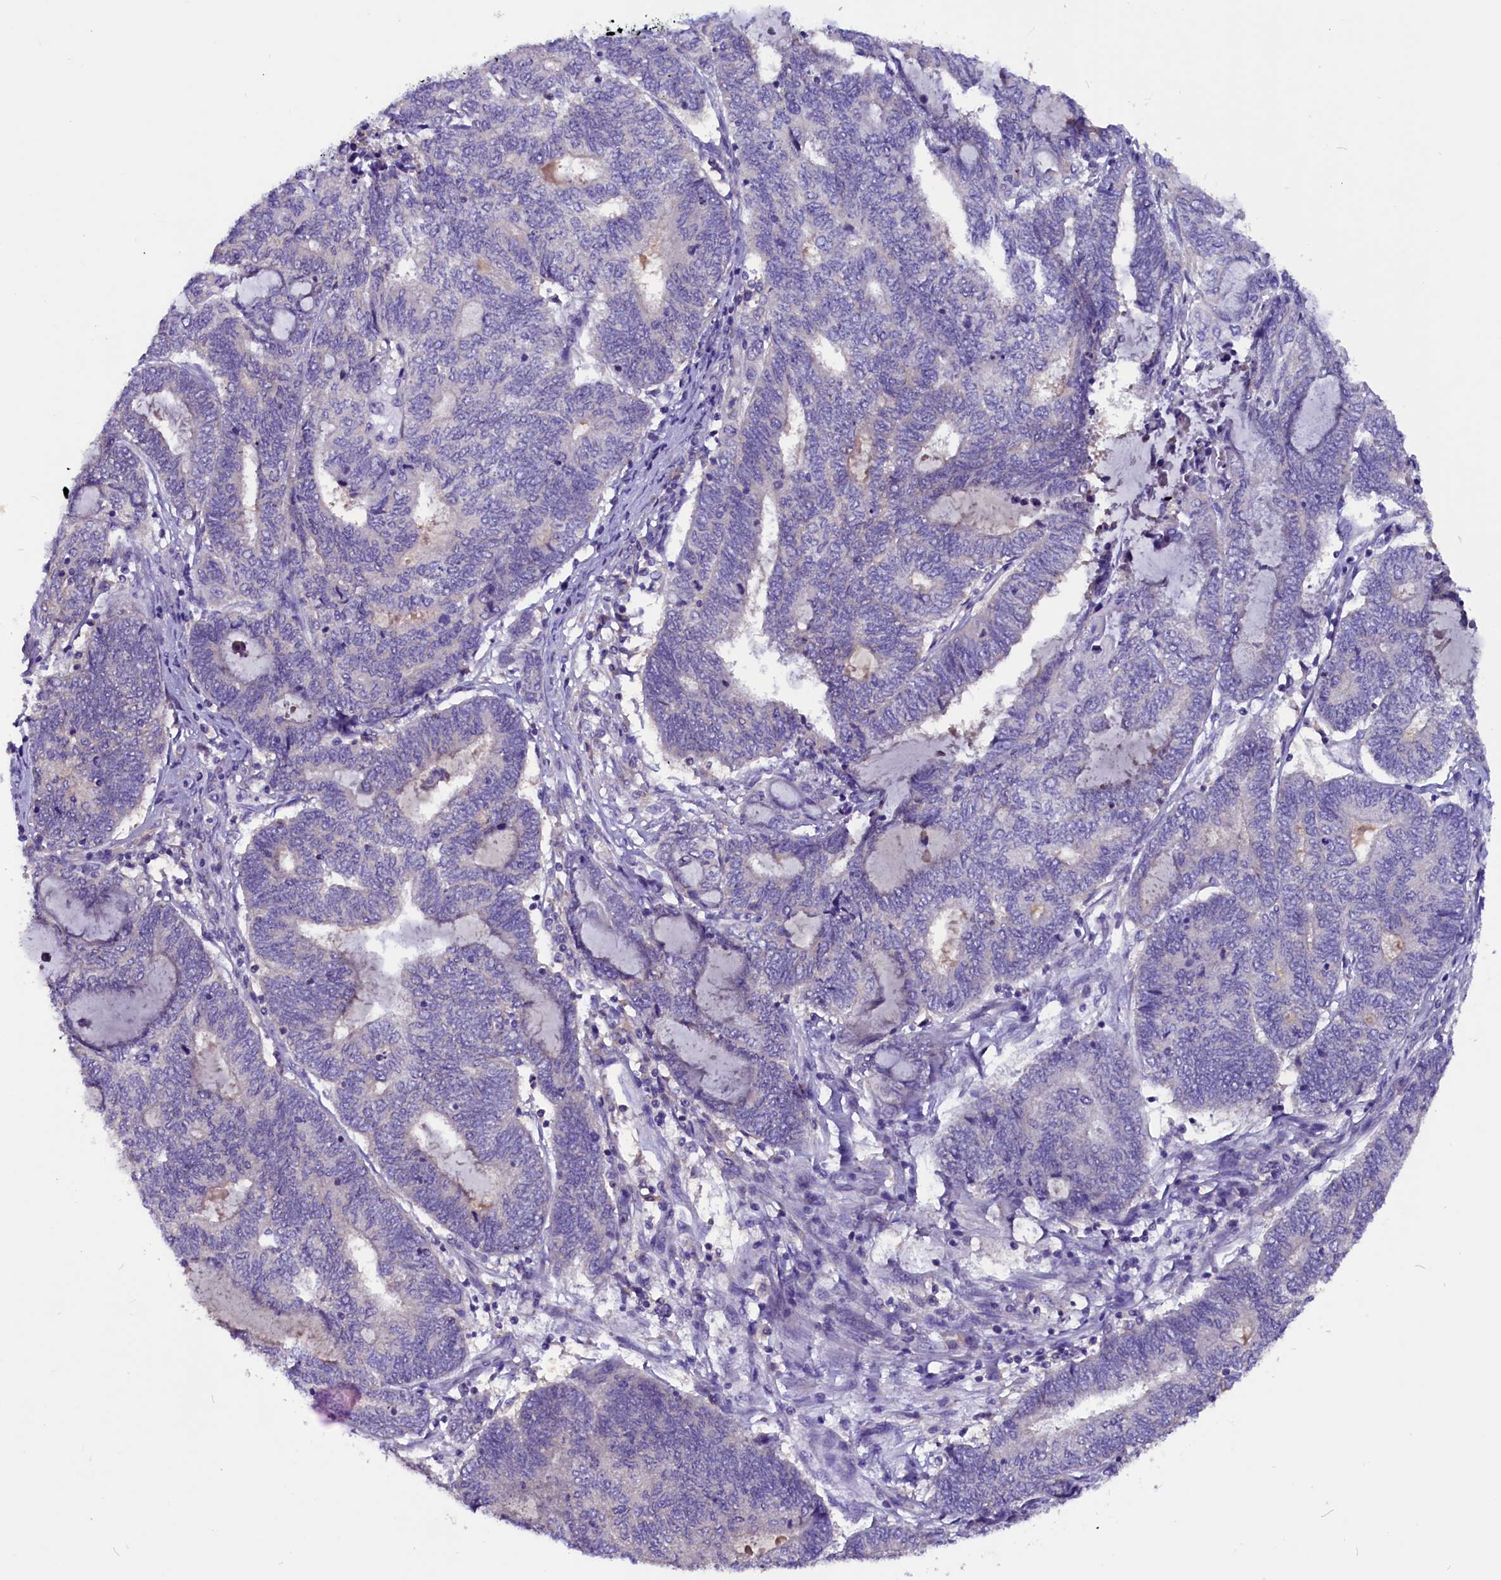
{"staining": {"intensity": "negative", "quantity": "none", "location": "none"}, "tissue": "endometrial cancer", "cell_type": "Tumor cells", "image_type": "cancer", "snomed": [{"axis": "morphology", "description": "Adenocarcinoma, NOS"}, {"axis": "topography", "description": "Uterus"}, {"axis": "topography", "description": "Endometrium"}], "caption": "Tumor cells show no significant positivity in endometrial cancer (adenocarcinoma). Brightfield microscopy of IHC stained with DAB (brown) and hematoxylin (blue), captured at high magnification.", "gene": "CCBE1", "patient": {"sex": "female", "age": 70}}